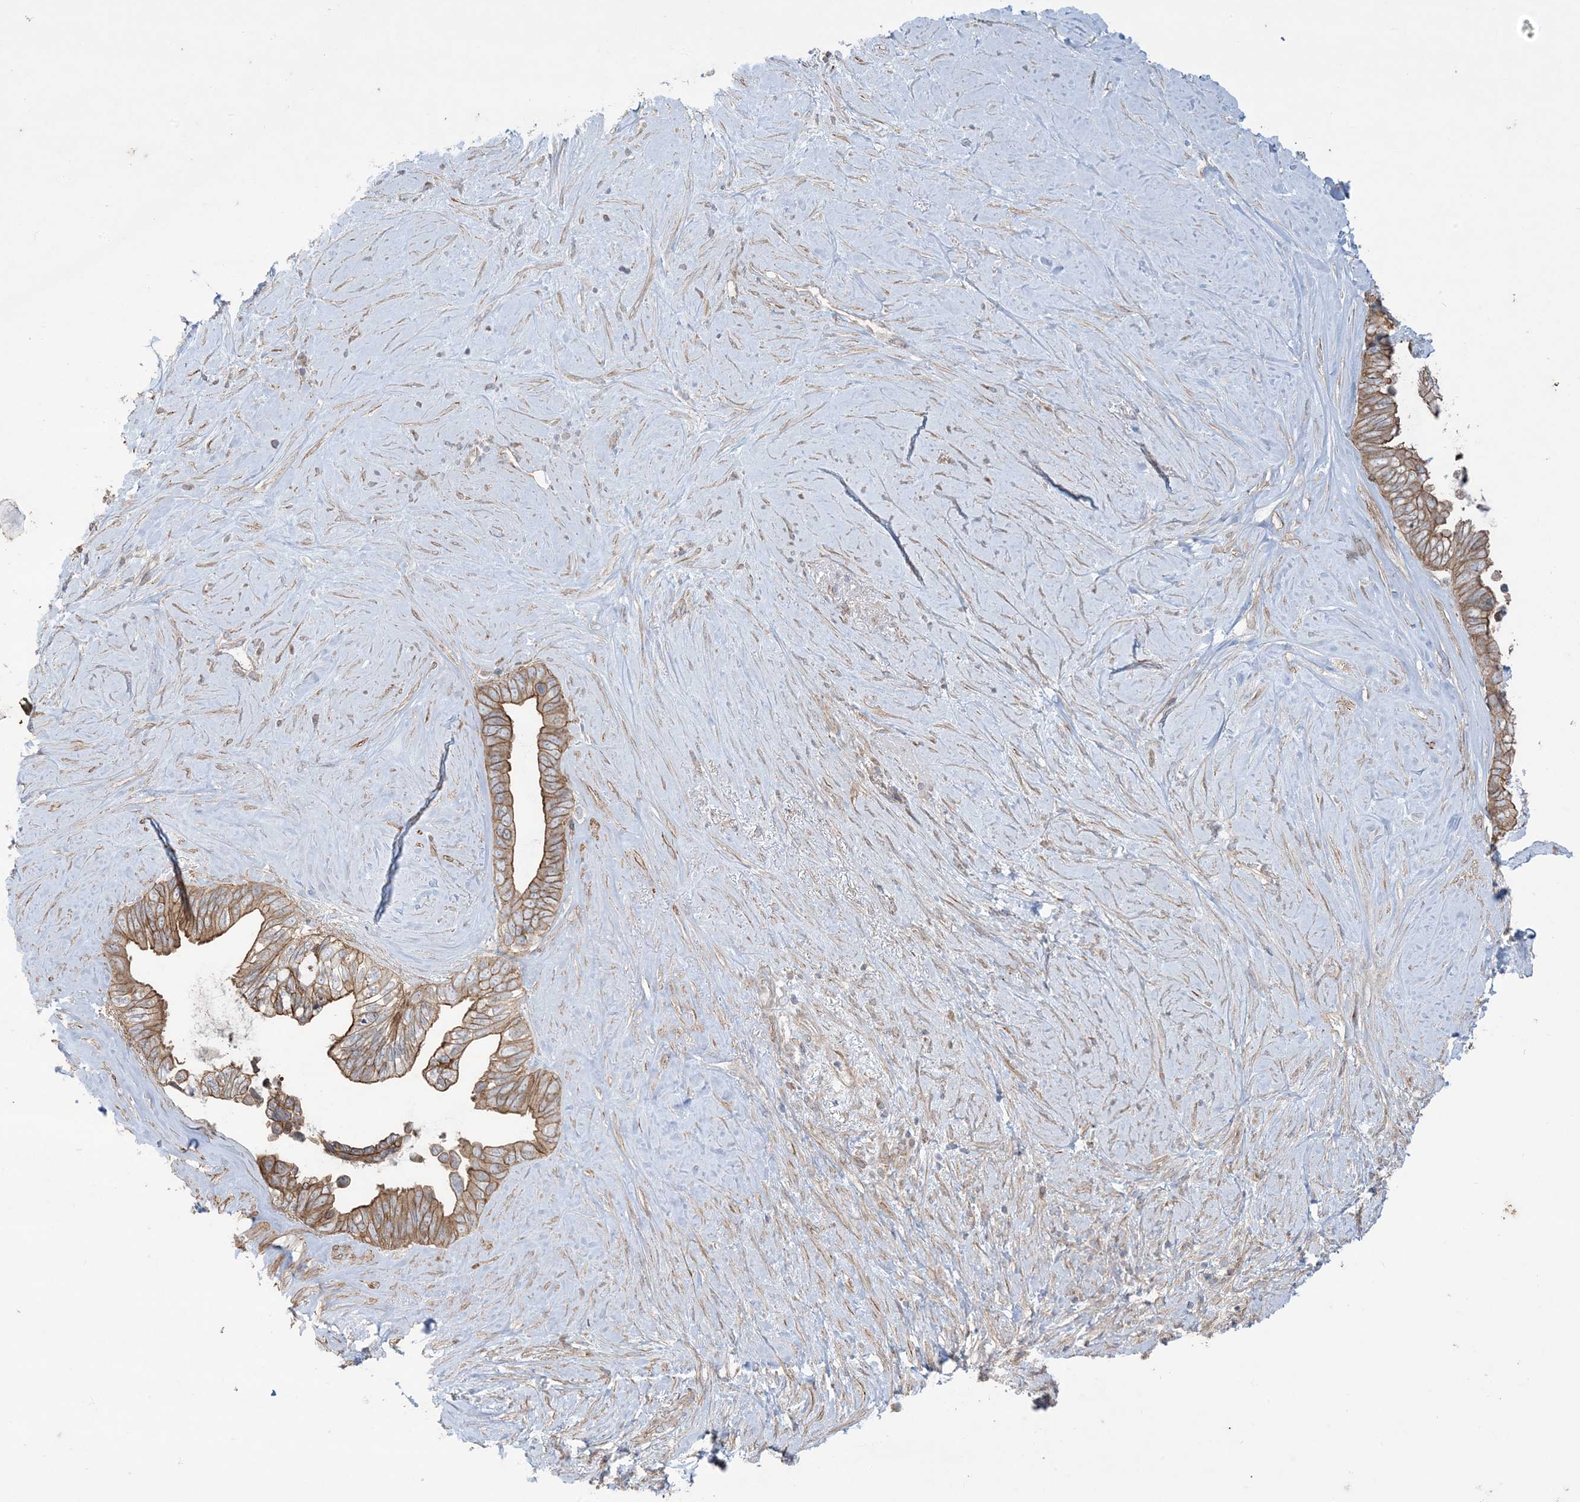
{"staining": {"intensity": "moderate", "quantity": ">75%", "location": "cytoplasmic/membranous"}, "tissue": "pancreatic cancer", "cell_type": "Tumor cells", "image_type": "cancer", "snomed": [{"axis": "morphology", "description": "Adenocarcinoma, NOS"}, {"axis": "topography", "description": "Pancreas"}], "caption": "Immunohistochemistry histopathology image of neoplastic tissue: adenocarcinoma (pancreatic) stained using IHC displays medium levels of moderate protein expression localized specifically in the cytoplasmic/membranous of tumor cells, appearing as a cytoplasmic/membranous brown color.", "gene": "CCNY", "patient": {"sex": "female", "age": 72}}